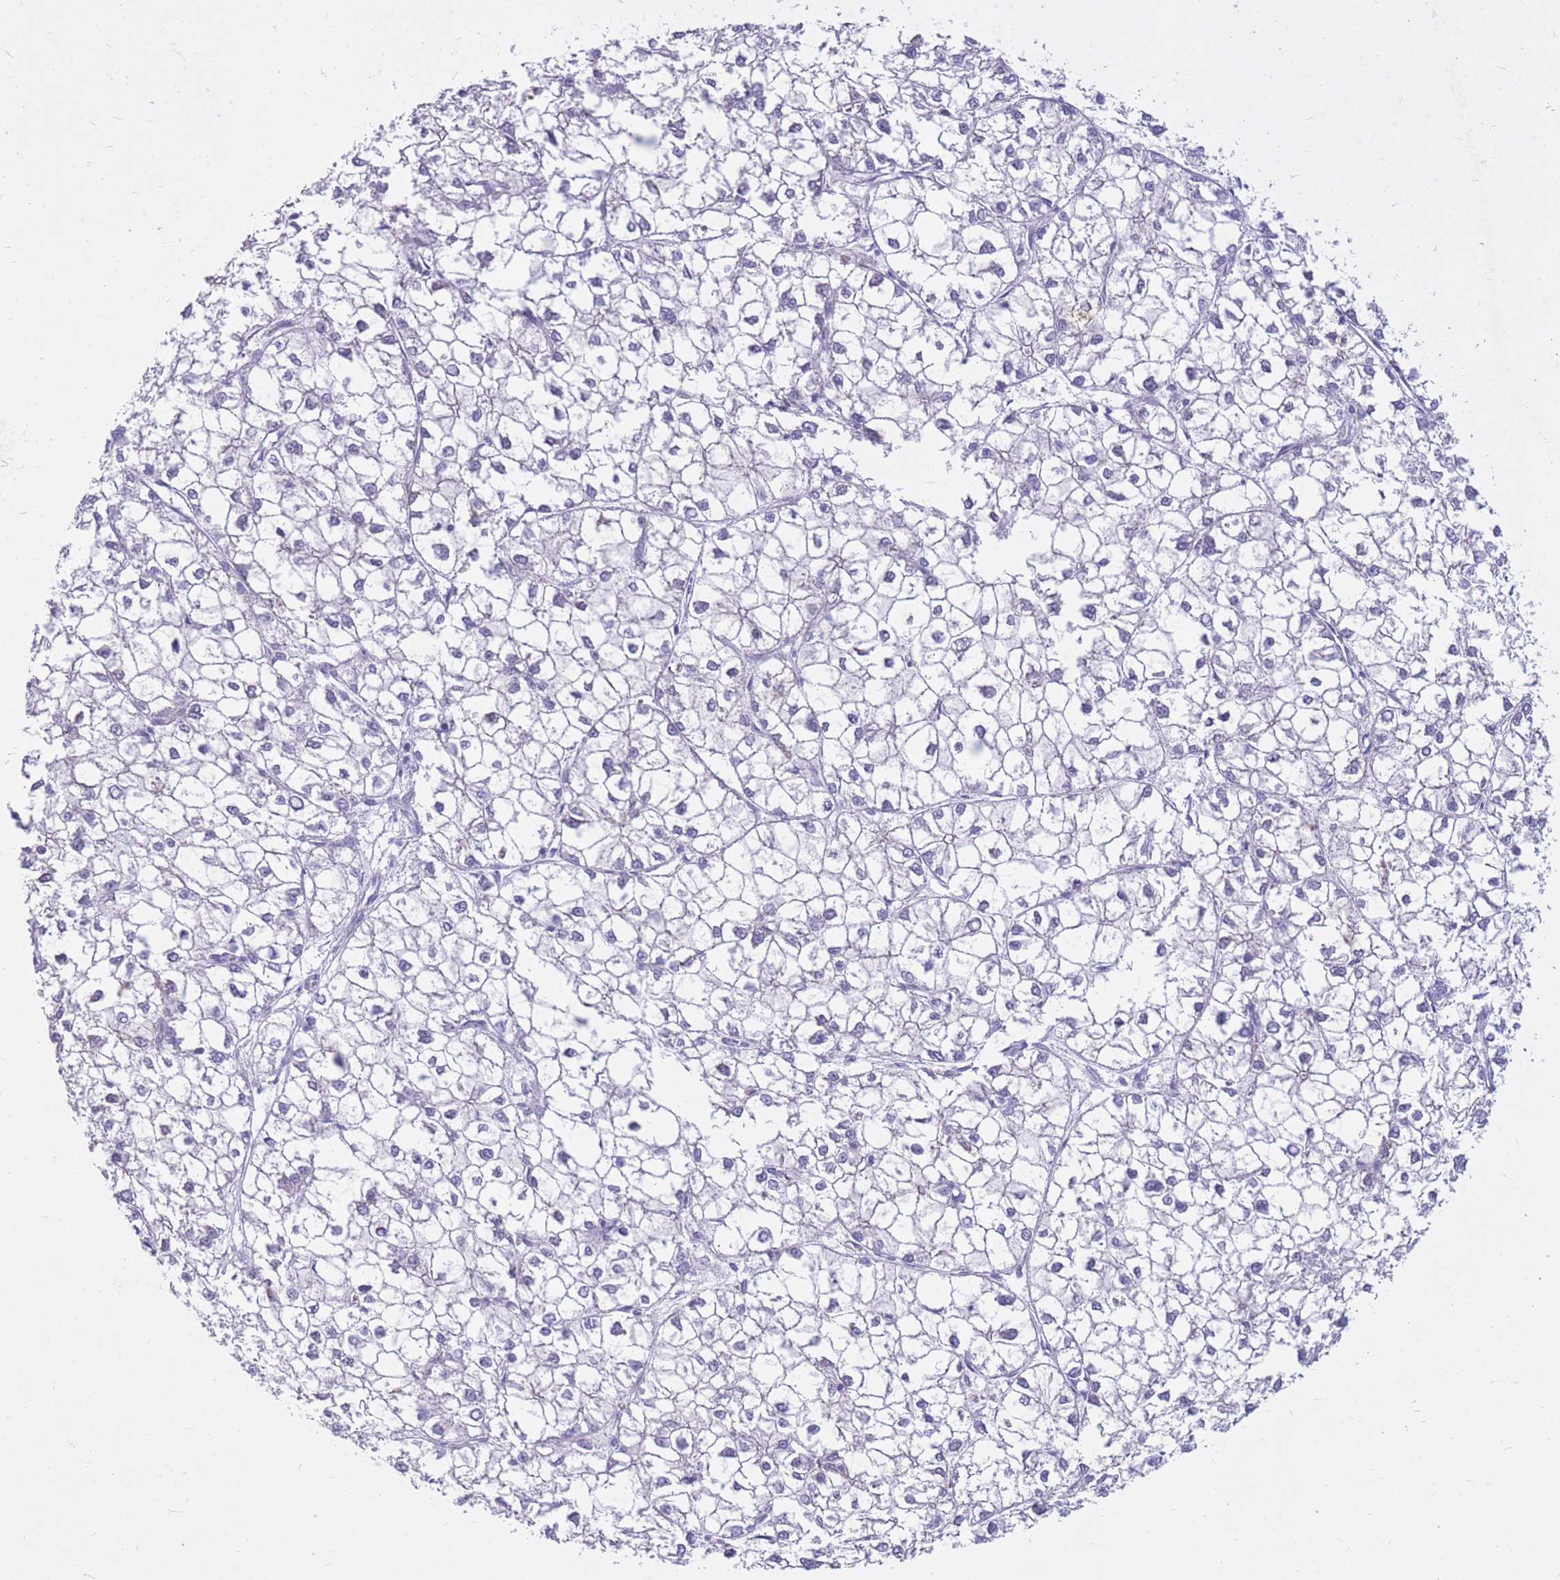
{"staining": {"intensity": "negative", "quantity": "none", "location": "none"}, "tissue": "liver cancer", "cell_type": "Tumor cells", "image_type": "cancer", "snomed": [{"axis": "morphology", "description": "Carcinoma, Hepatocellular, NOS"}, {"axis": "topography", "description": "Liver"}], "caption": "Immunohistochemistry (IHC) of liver hepatocellular carcinoma shows no expression in tumor cells.", "gene": "CYP21A2", "patient": {"sex": "female", "age": 43}}